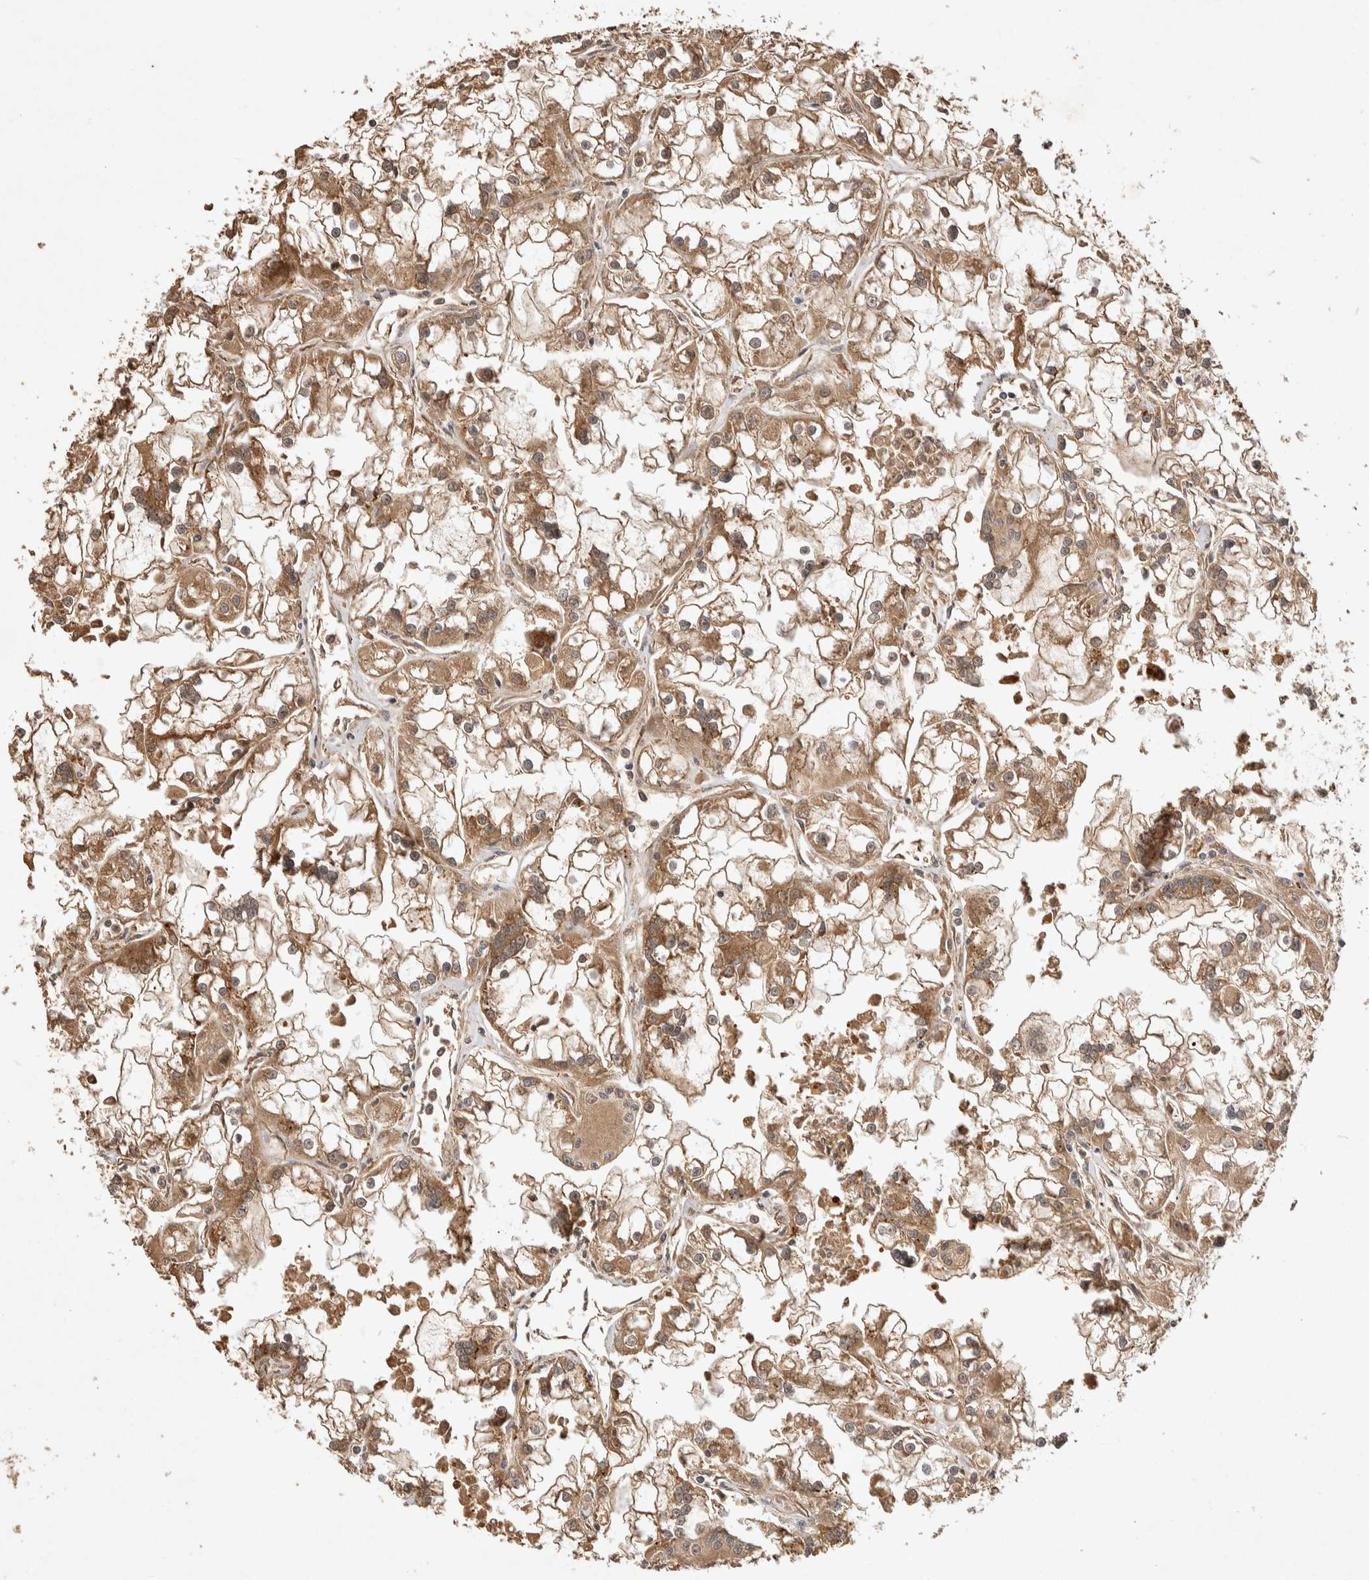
{"staining": {"intensity": "moderate", "quantity": ">75%", "location": "cytoplasmic/membranous"}, "tissue": "renal cancer", "cell_type": "Tumor cells", "image_type": "cancer", "snomed": [{"axis": "morphology", "description": "Adenocarcinoma, NOS"}, {"axis": "topography", "description": "Kidney"}], "caption": "Protein expression analysis of human renal adenocarcinoma reveals moderate cytoplasmic/membranous staining in about >75% of tumor cells.", "gene": "NSMAF", "patient": {"sex": "female", "age": 52}}